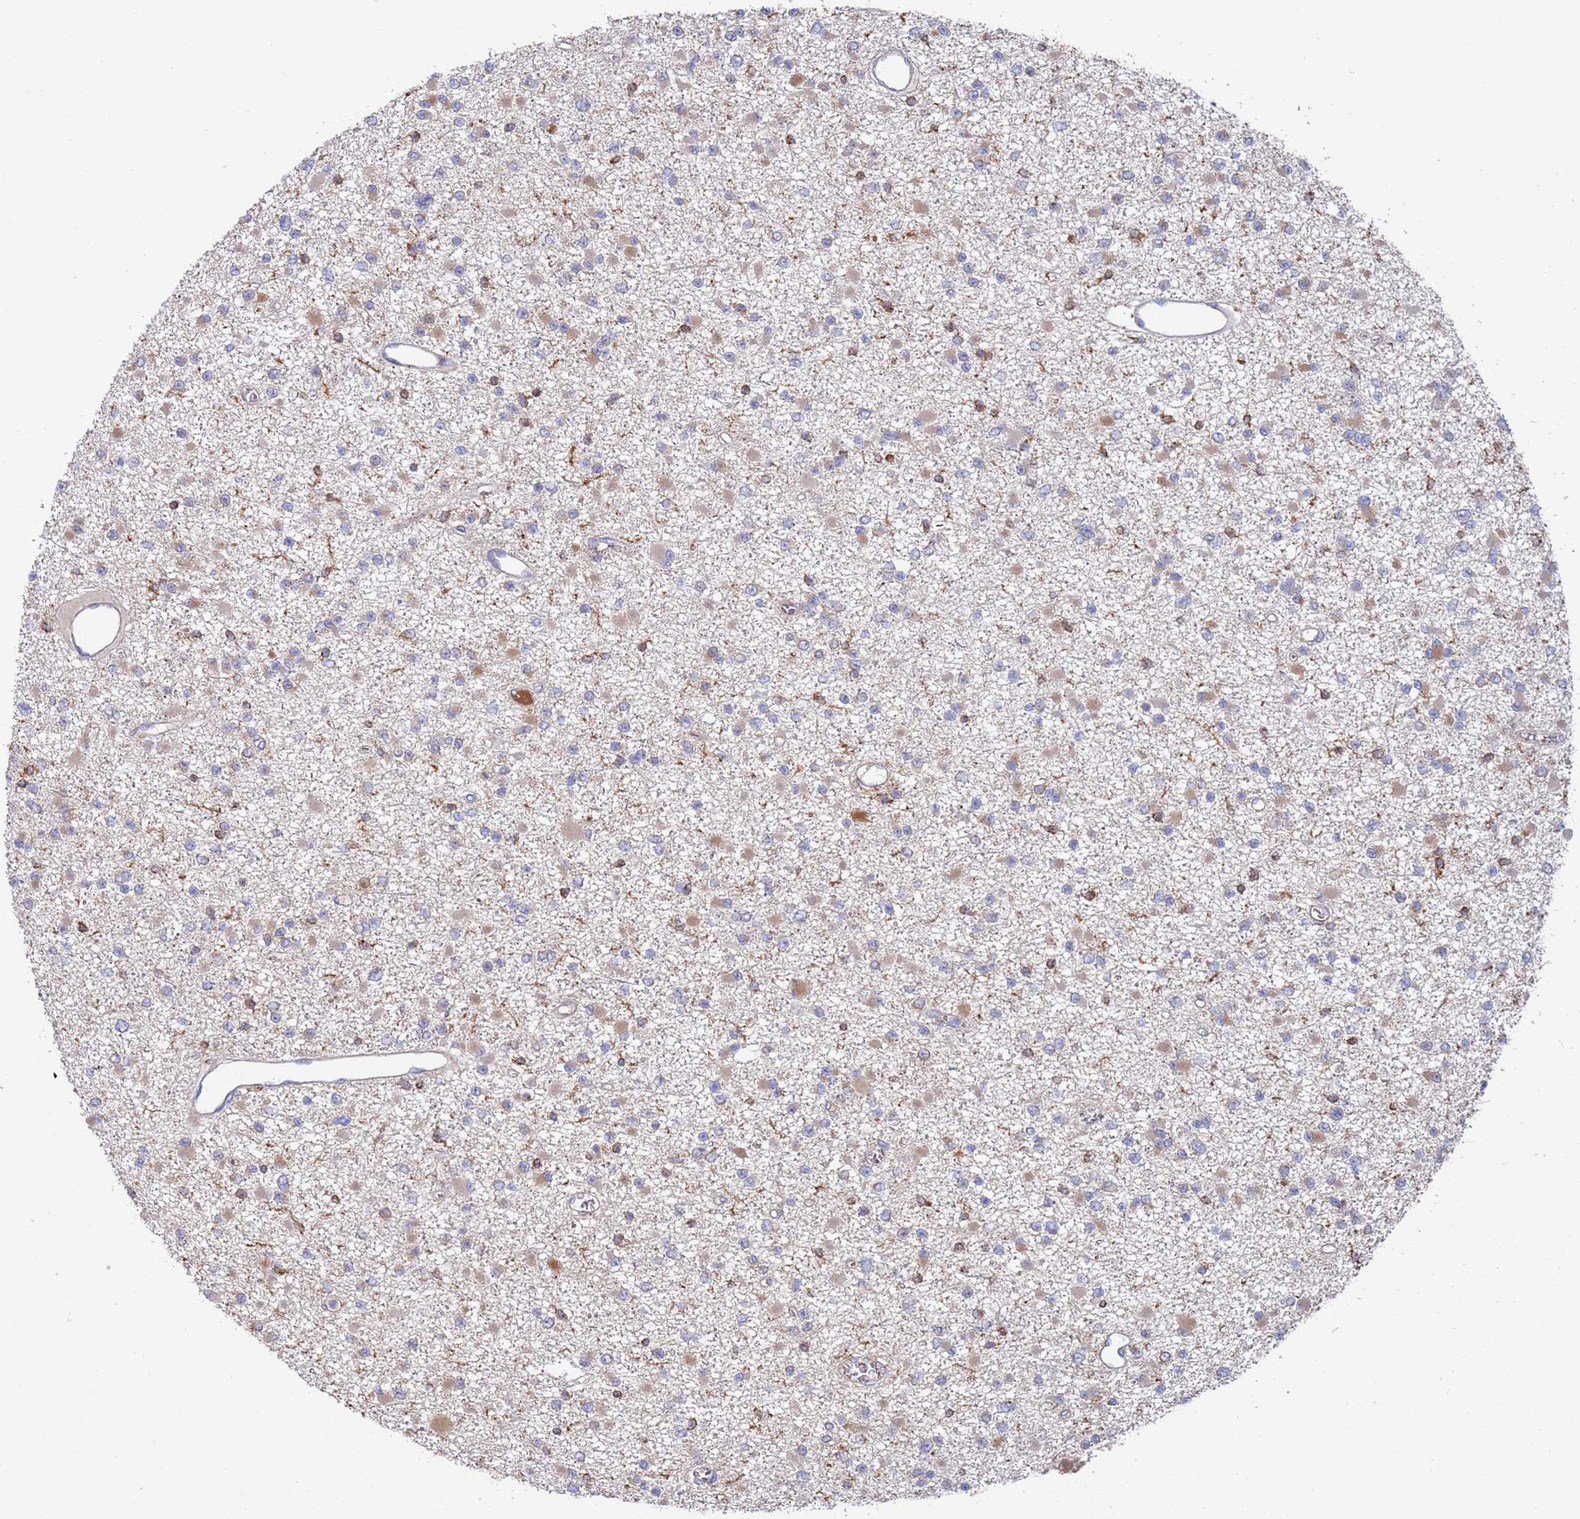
{"staining": {"intensity": "negative", "quantity": "none", "location": "none"}, "tissue": "glioma", "cell_type": "Tumor cells", "image_type": "cancer", "snomed": [{"axis": "morphology", "description": "Glioma, malignant, Low grade"}, {"axis": "topography", "description": "Brain"}], "caption": "High power microscopy histopathology image of an immunohistochemistry (IHC) micrograph of glioma, revealing no significant expression in tumor cells. (DAB IHC with hematoxylin counter stain).", "gene": "MALRD1", "patient": {"sex": "female", "age": 22}}